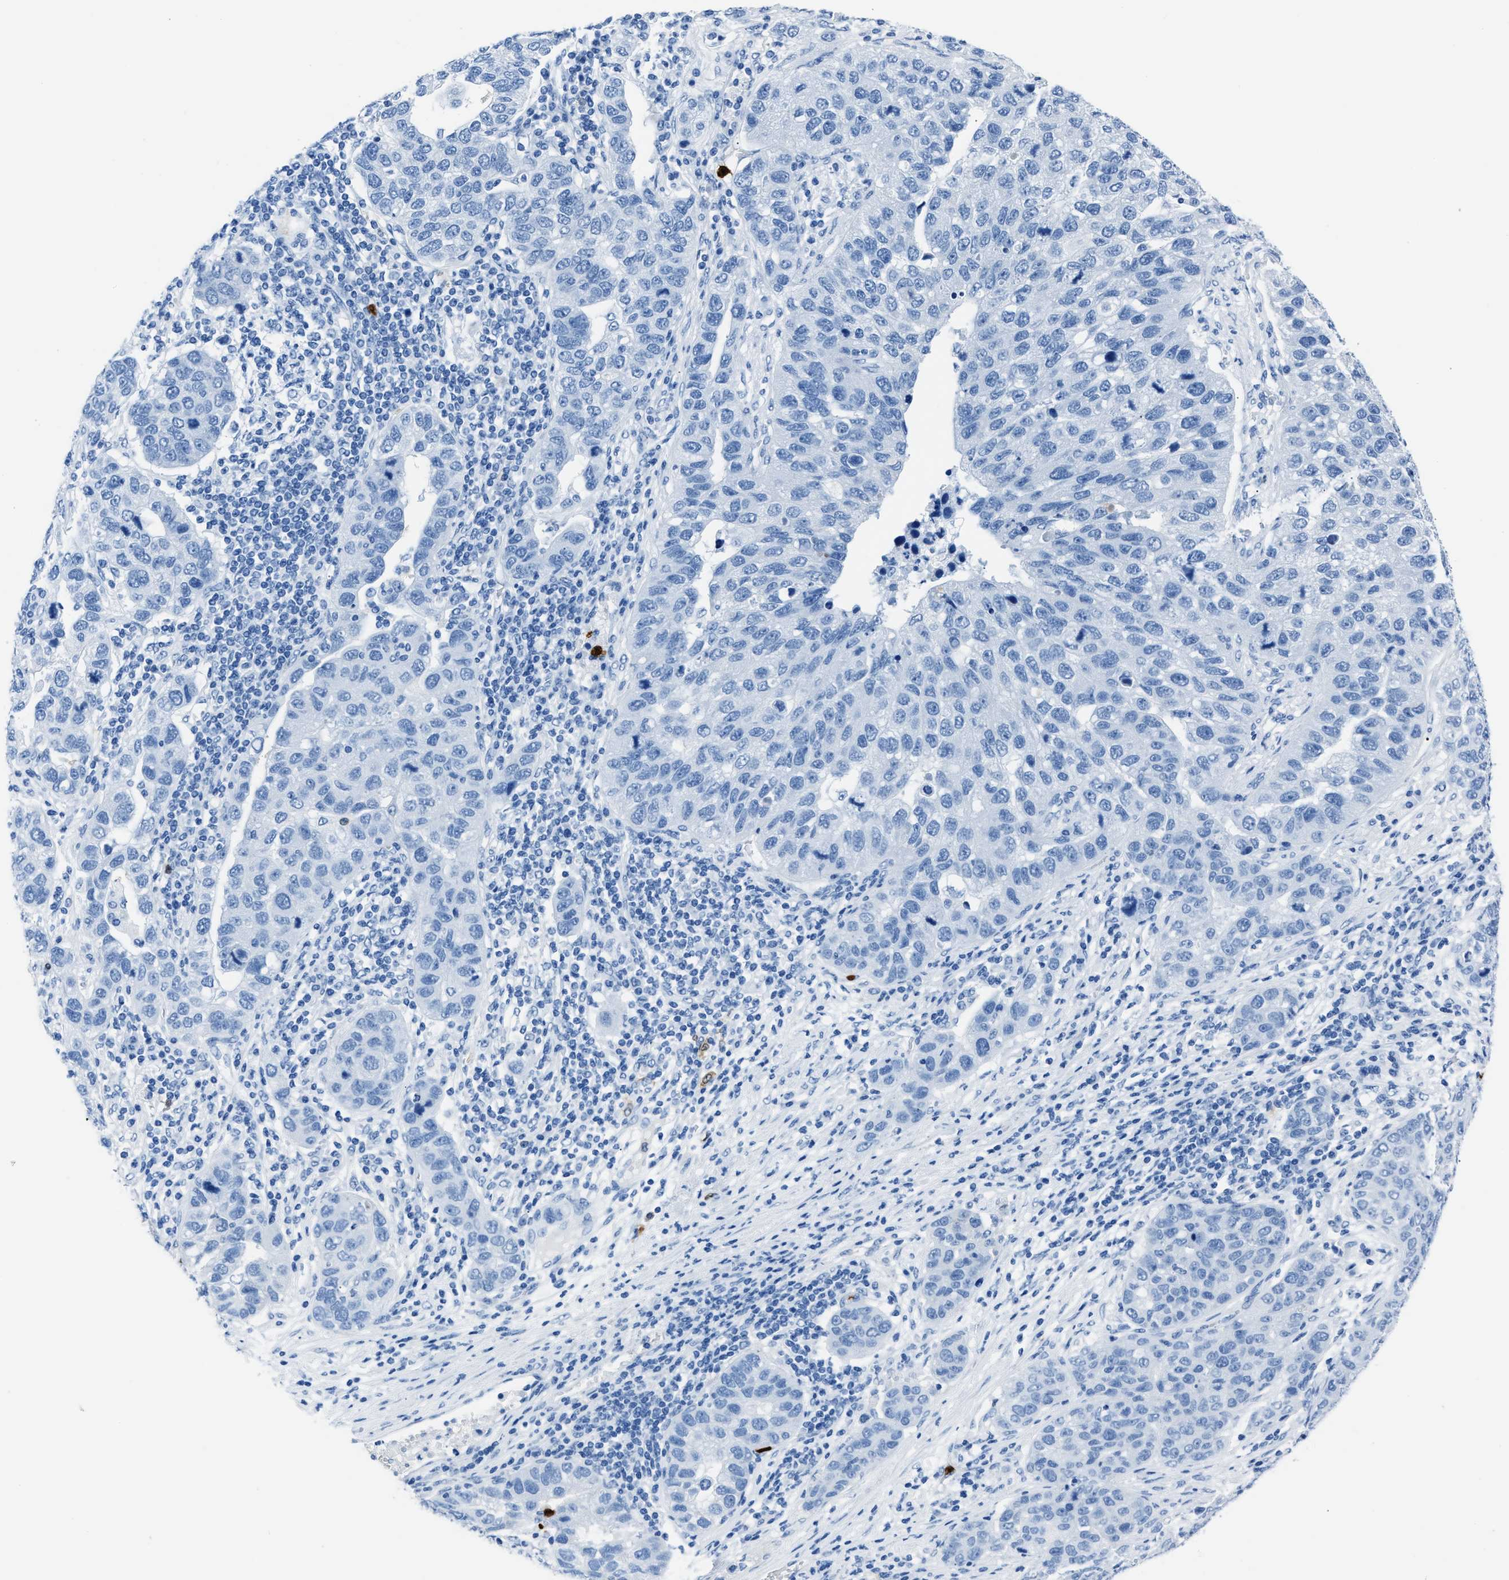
{"staining": {"intensity": "negative", "quantity": "none", "location": "none"}, "tissue": "pancreatic cancer", "cell_type": "Tumor cells", "image_type": "cancer", "snomed": [{"axis": "morphology", "description": "Adenocarcinoma, NOS"}, {"axis": "topography", "description": "Pancreas"}], "caption": "Immunohistochemistry (IHC) of adenocarcinoma (pancreatic) displays no staining in tumor cells. (Stains: DAB (3,3'-diaminobenzidine) immunohistochemistry with hematoxylin counter stain, Microscopy: brightfield microscopy at high magnification).", "gene": "S100P", "patient": {"sex": "female", "age": 61}}